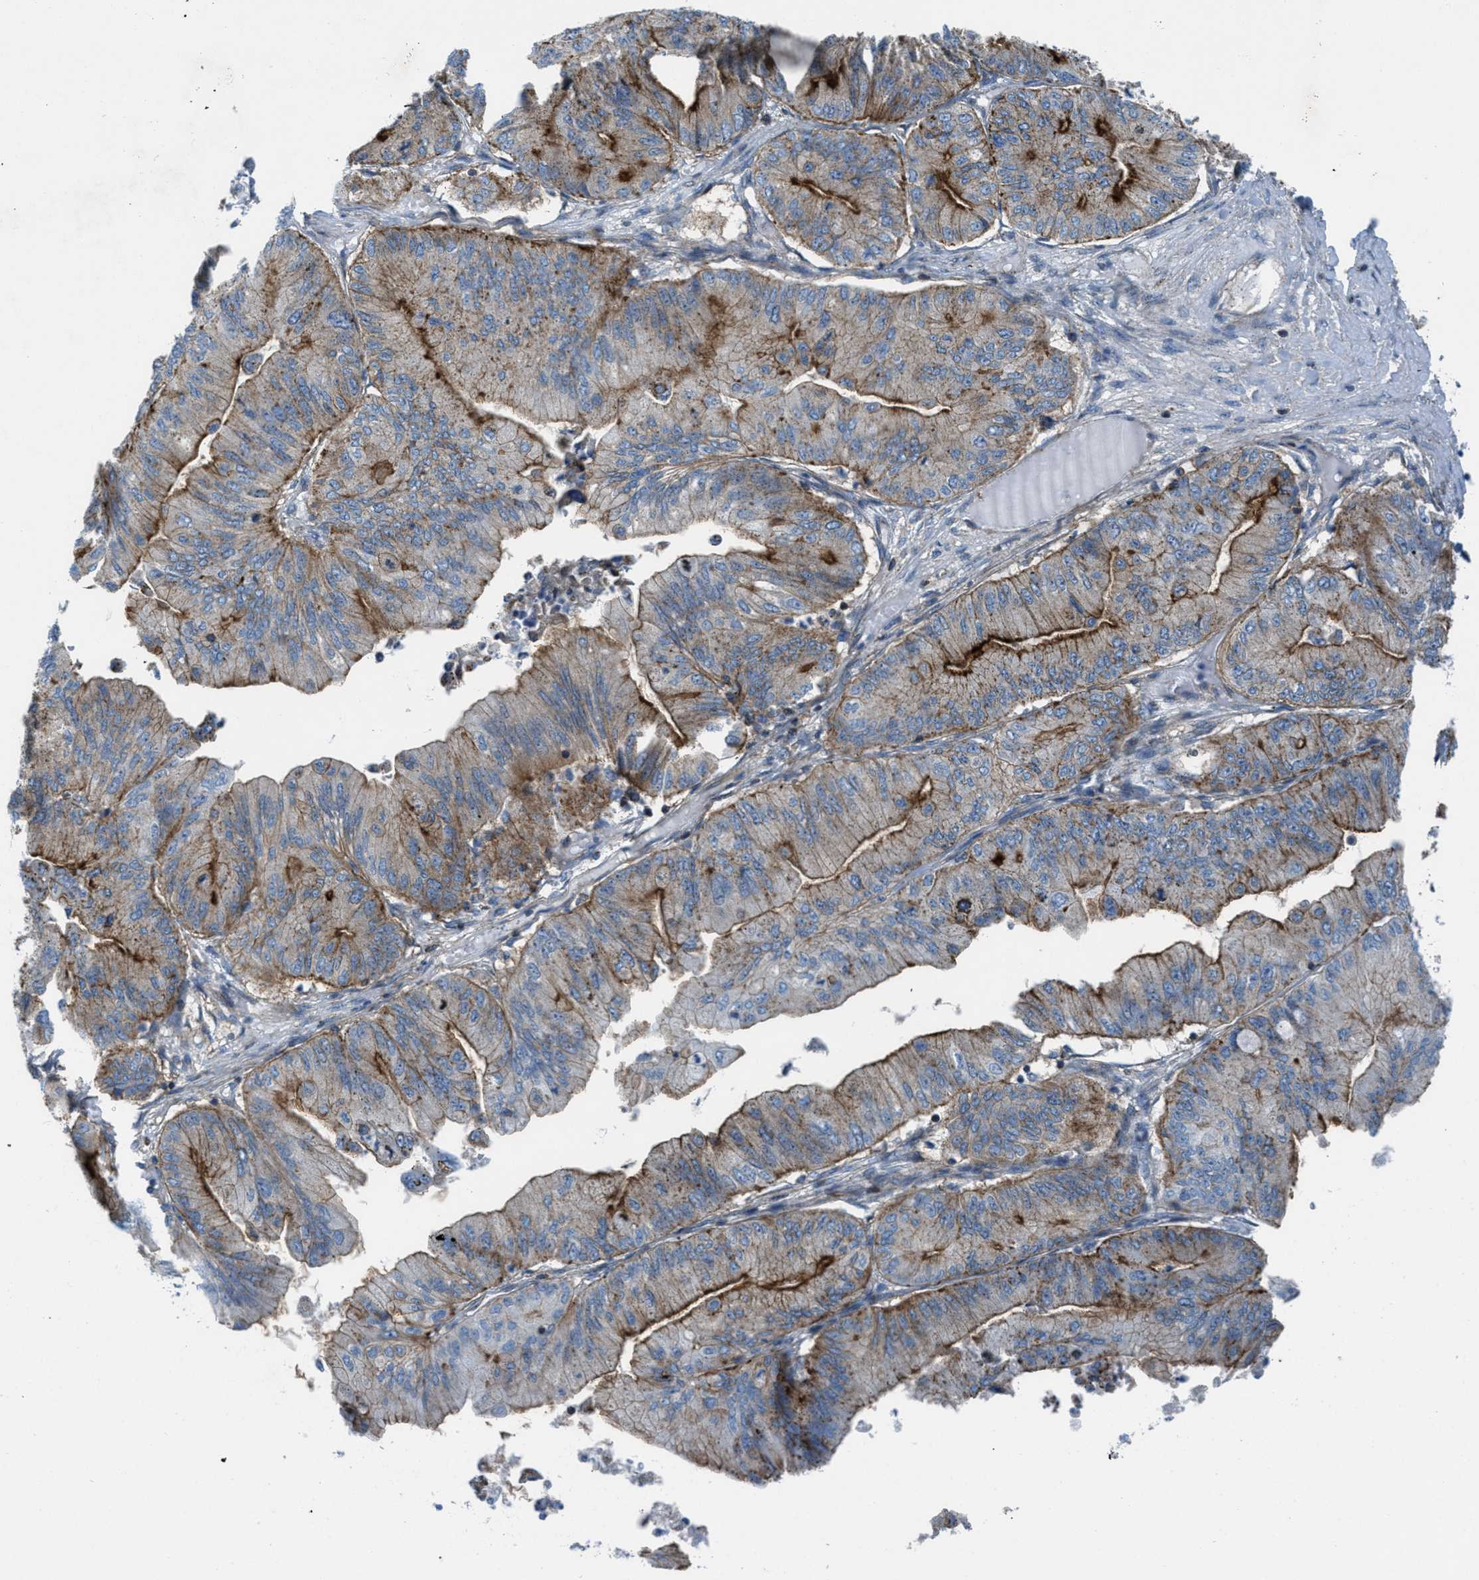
{"staining": {"intensity": "moderate", "quantity": ">75%", "location": "cytoplasmic/membranous"}, "tissue": "ovarian cancer", "cell_type": "Tumor cells", "image_type": "cancer", "snomed": [{"axis": "morphology", "description": "Cystadenocarcinoma, mucinous, NOS"}, {"axis": "topography", "description": "Ovary"}], "caption": "Brown immunohistochemical staining in human ovarian cancer reveals moderate cytoplasmic/membranous staining in about >75% of tumor cells.", "gene": "MFSD13A", "patient": {"sex": "female", "age": 61}}